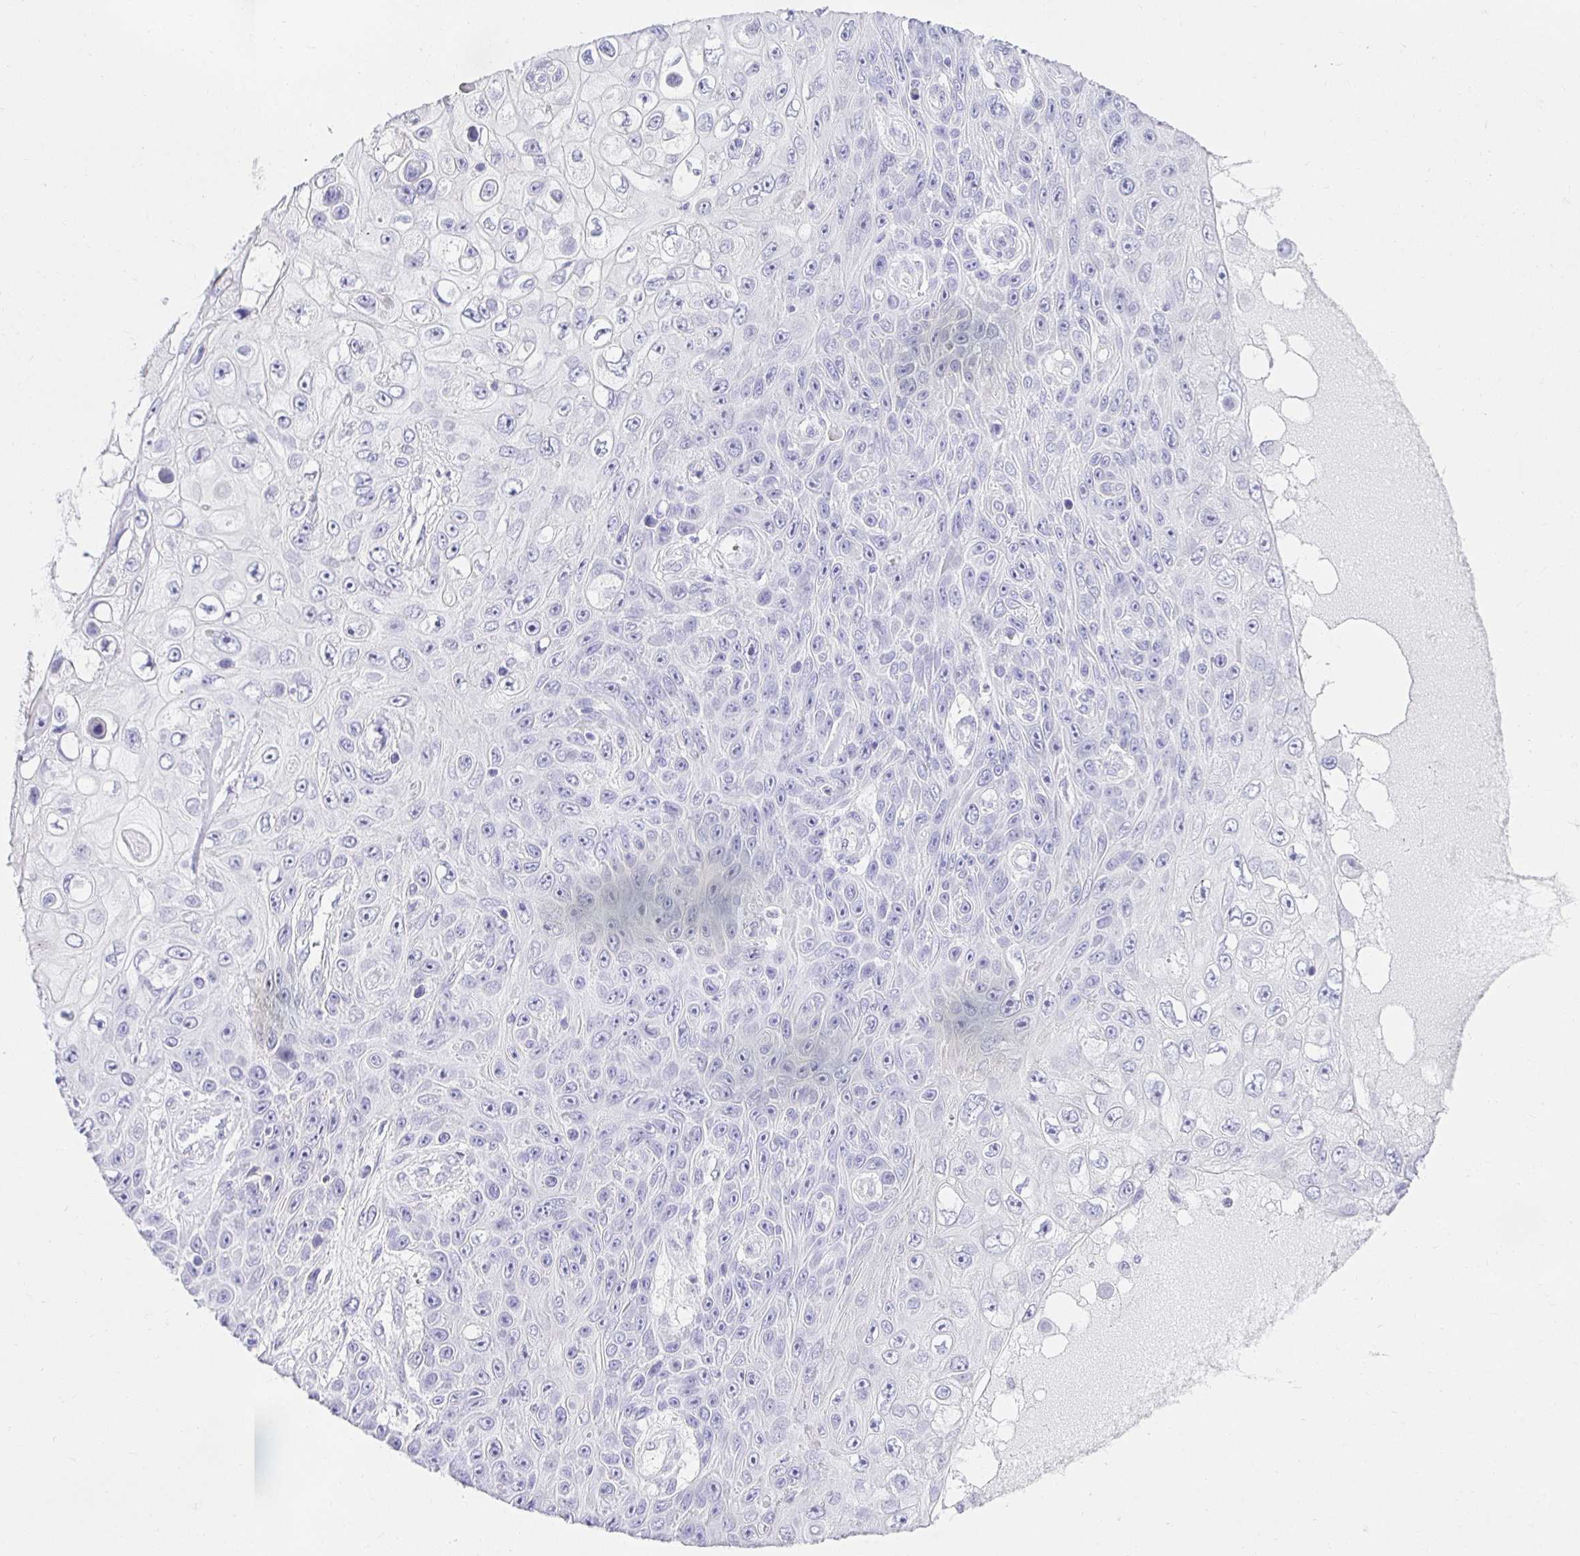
{"staining": {"intensity": "negative", "quantity": "none", "location": "none"}, "tissue": "skin cancer", "cell_type": "Tumor cells", "image_type": "cancer", "snomed": [{"axis": "morphology", "description": "Squamous cell carcinoma, NOS"}, {"axis": "topography", "description": "Skin"}], "caption": "There is no significant positivity in tumor cells of skin cancer.", "gene": "CHAT", "patient": {"sex": "male", "age": 82}}